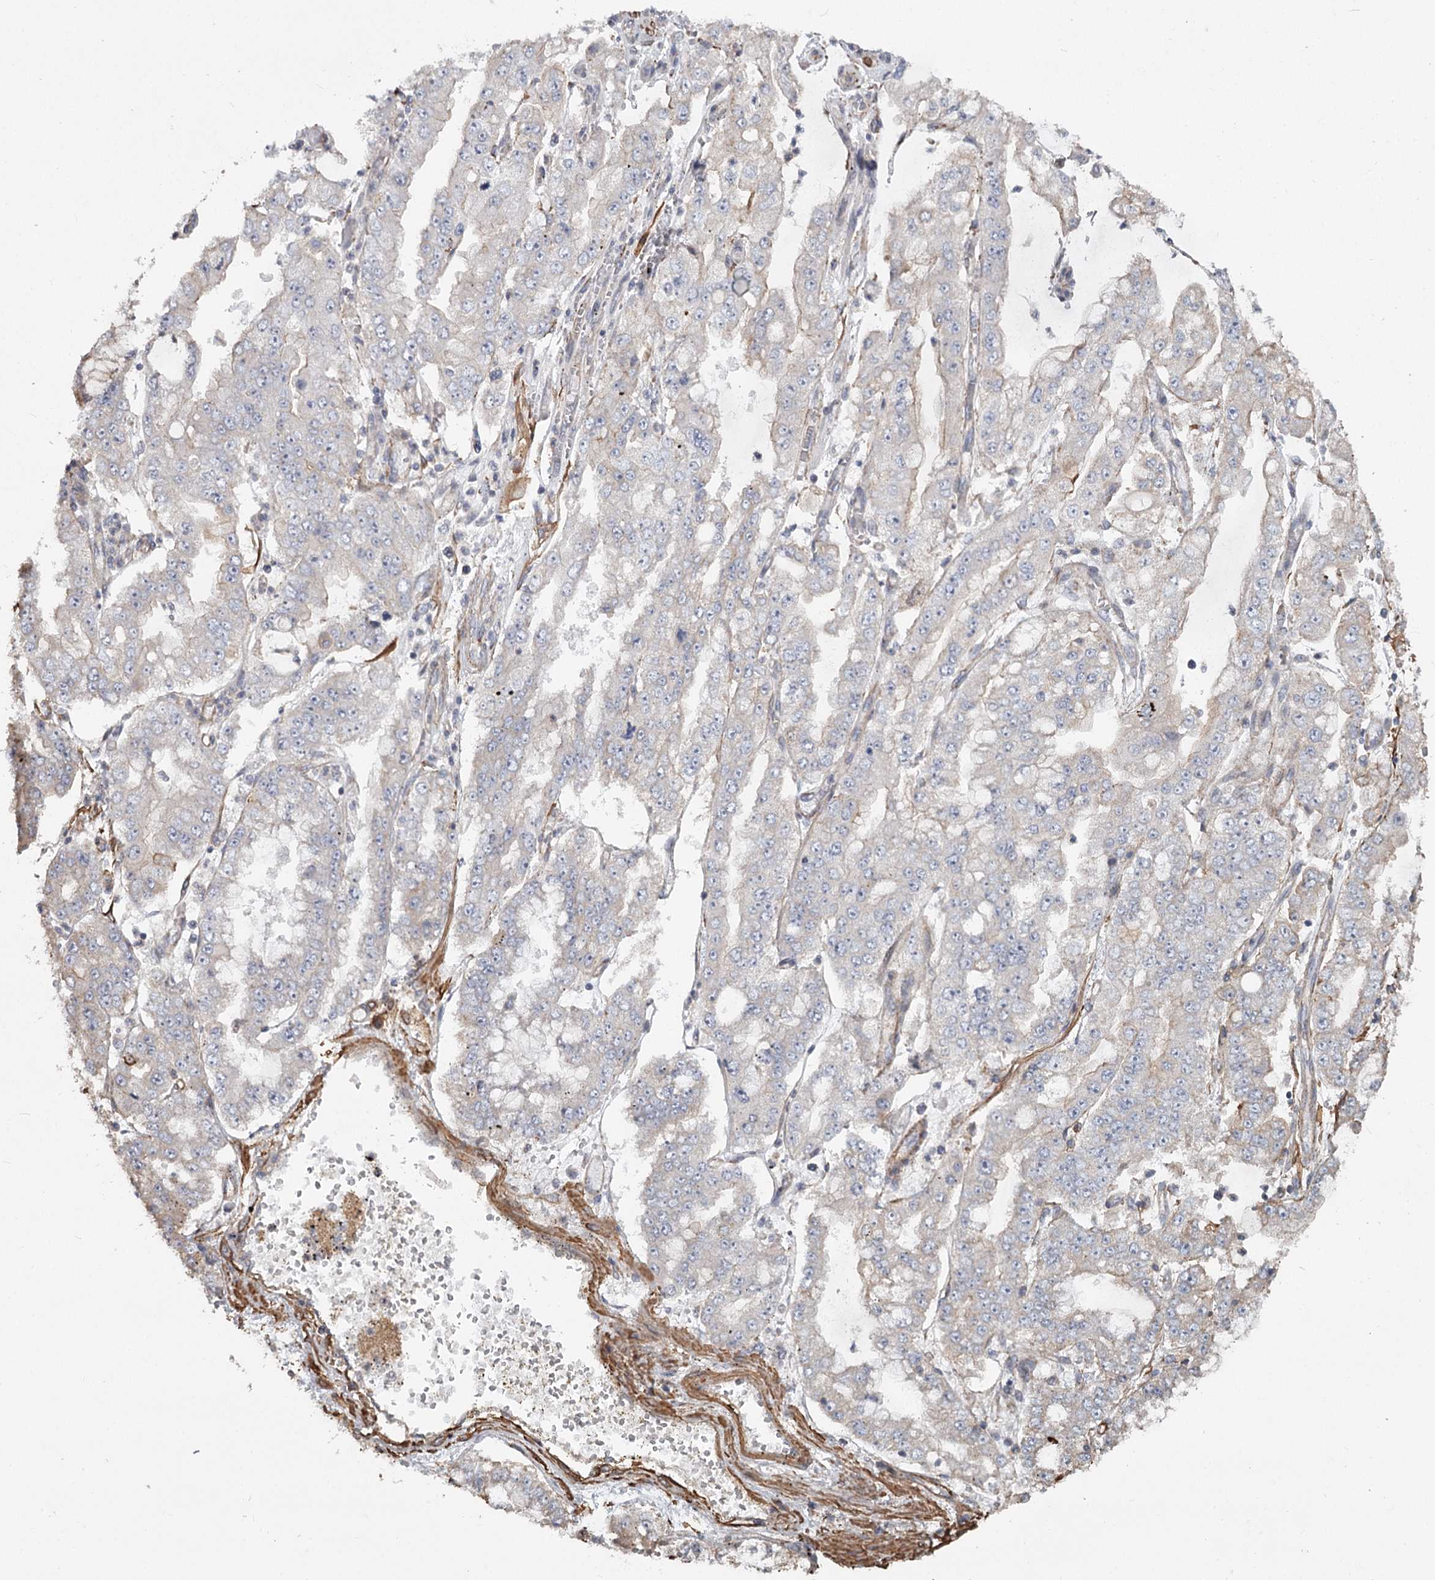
{"staining": {"intensity": "negative", "quantity": "none", "location": "none"}, "tissue": "stomach cancer", "cell_type": "Tumor cells", "image_type": "cancer", "snomed": [{"axis": "morphology", "description": "Adenocarcinoma, NOS"}, {"axis": "topography", "description": "Stomach"}], "caption": "Tumor cells show no significant expression in adenocarcinoma (stomach).", "gene": "DHRS9", "patient": {"sex": "male", "age": 76}}